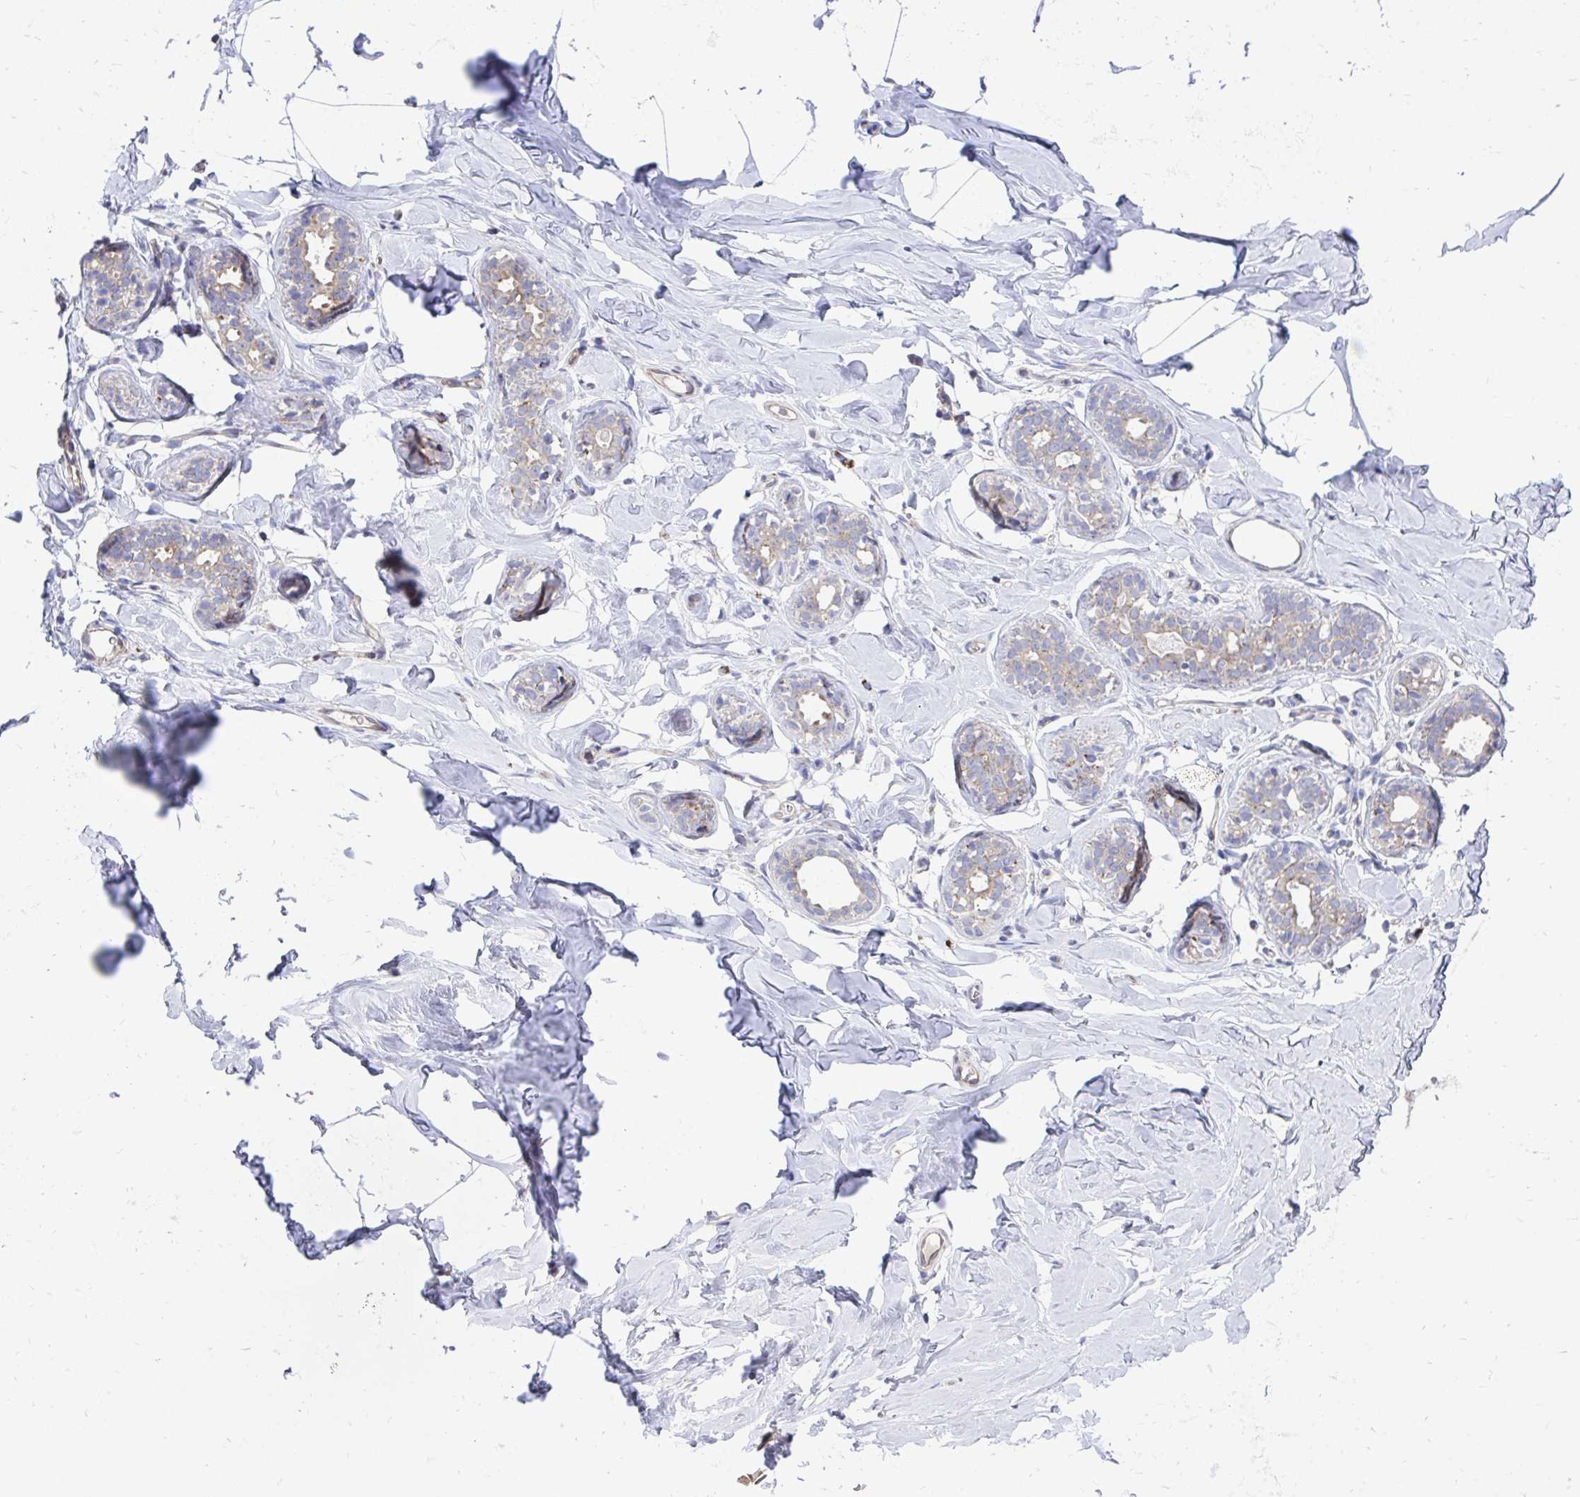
{"staining": {"intensity": "negative", "quantity": "none", "location": "none"}, "tissue": "breast", "cell_type": "Adipocytes", "image_type": "normal", "snomed": [{"axis": "morphology", "description": "Normal tissue, NOS"}, {"axis": "topography", "description": "Breast"}], "caption": "IHC of unremarkable breast reveals no expression in adipocytes. The staining is performed using DAB (3,3'-diaminobenzidine) brown chromogen with nuclei counter-stained in using hematoxylin.", "gene": "FHIP1B", "patient": {"sex": "female", "age": 32}}